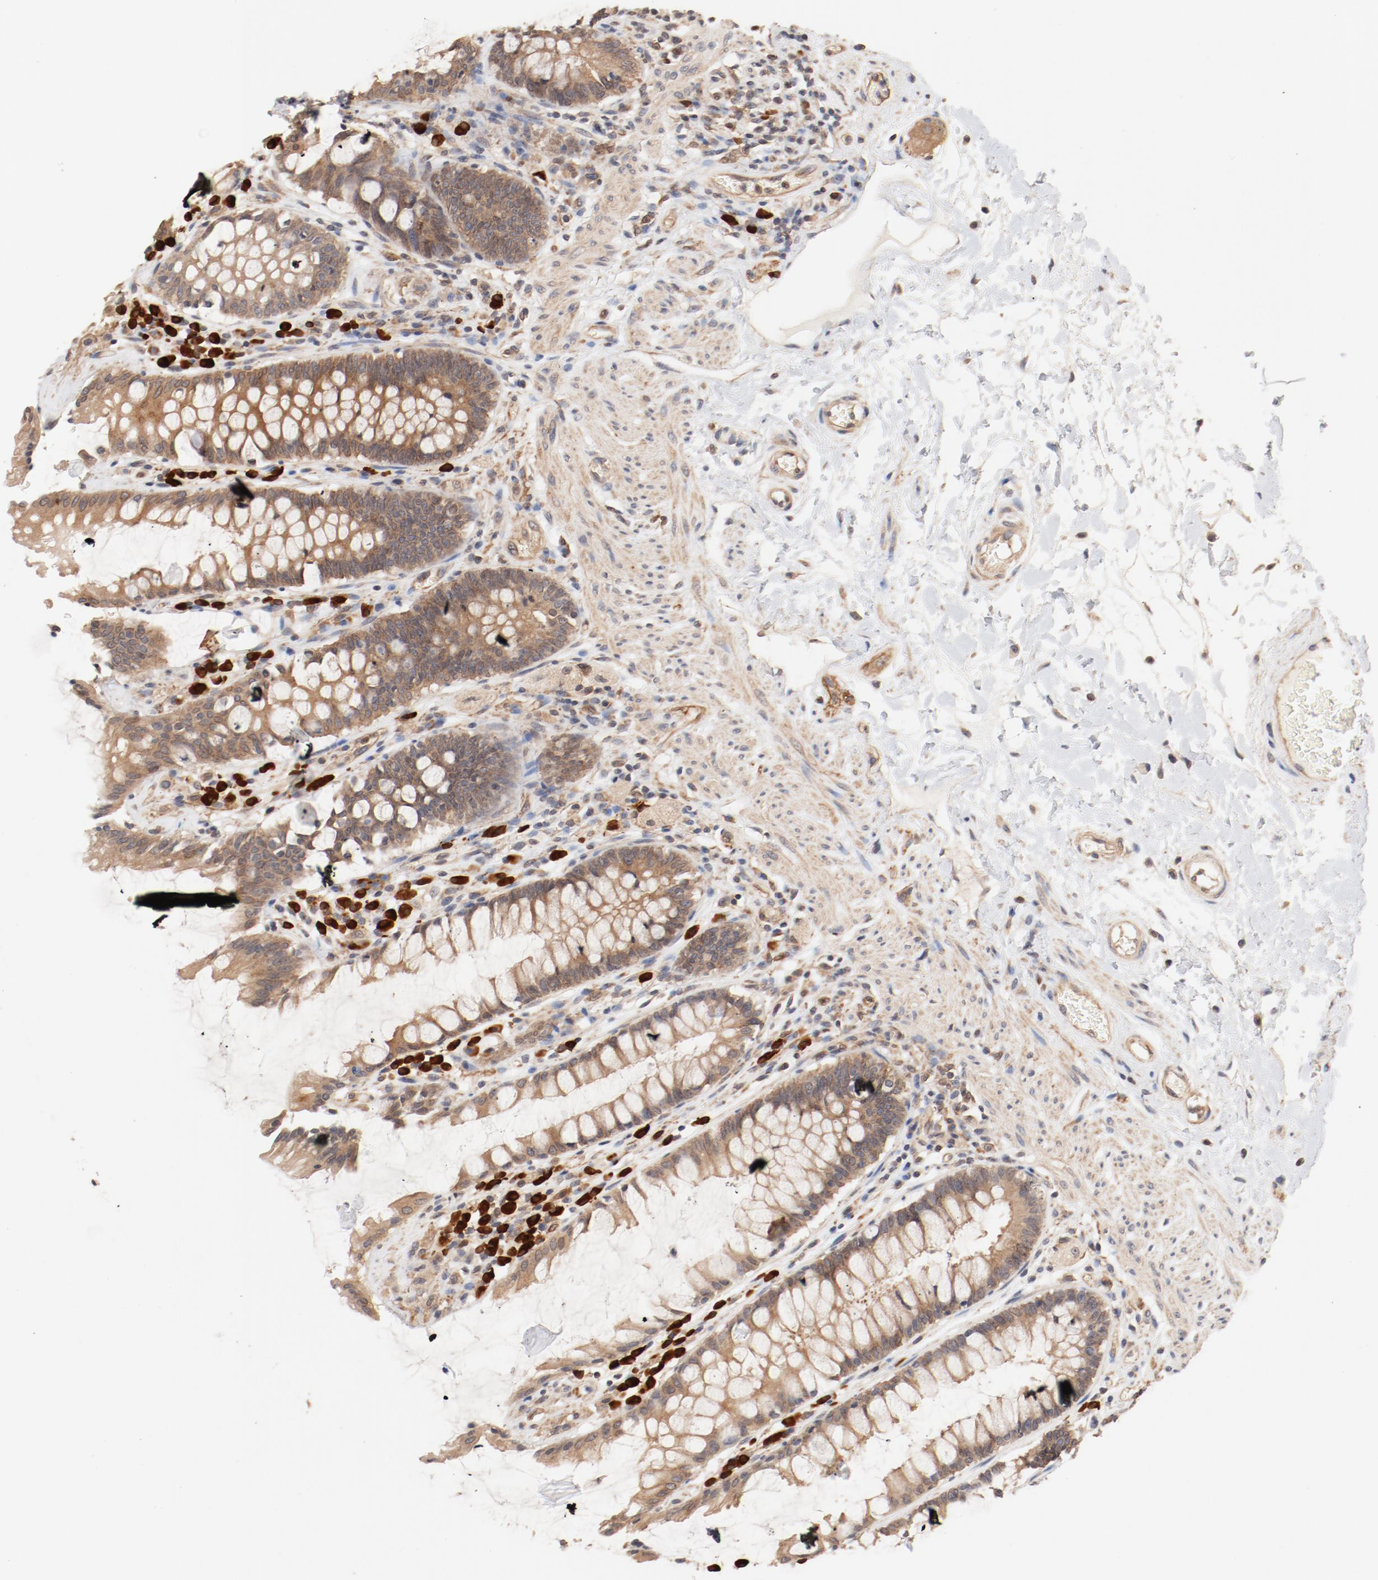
{"staining": {"intensity": "moderate", "quantity": ">75%", "location": "cytoplasmic/membranous"}, "tissue": "rectum", "cell_type": "Glandular cells", "image_type": "normal", "snomed": [{"axis": "morphology", "description": "Normal tissue, NOS"}, {"axis": "topography", "description": "Rectum"}], "caption": "There is medium levels of moderate cytoplasmic/membranous positivity in glandular cells of normal rectum, as demonstrated by immunohistochemical staining (brown color).", "gene": "UBE2J1", "patient": {"sex": "female", "age": 46}}